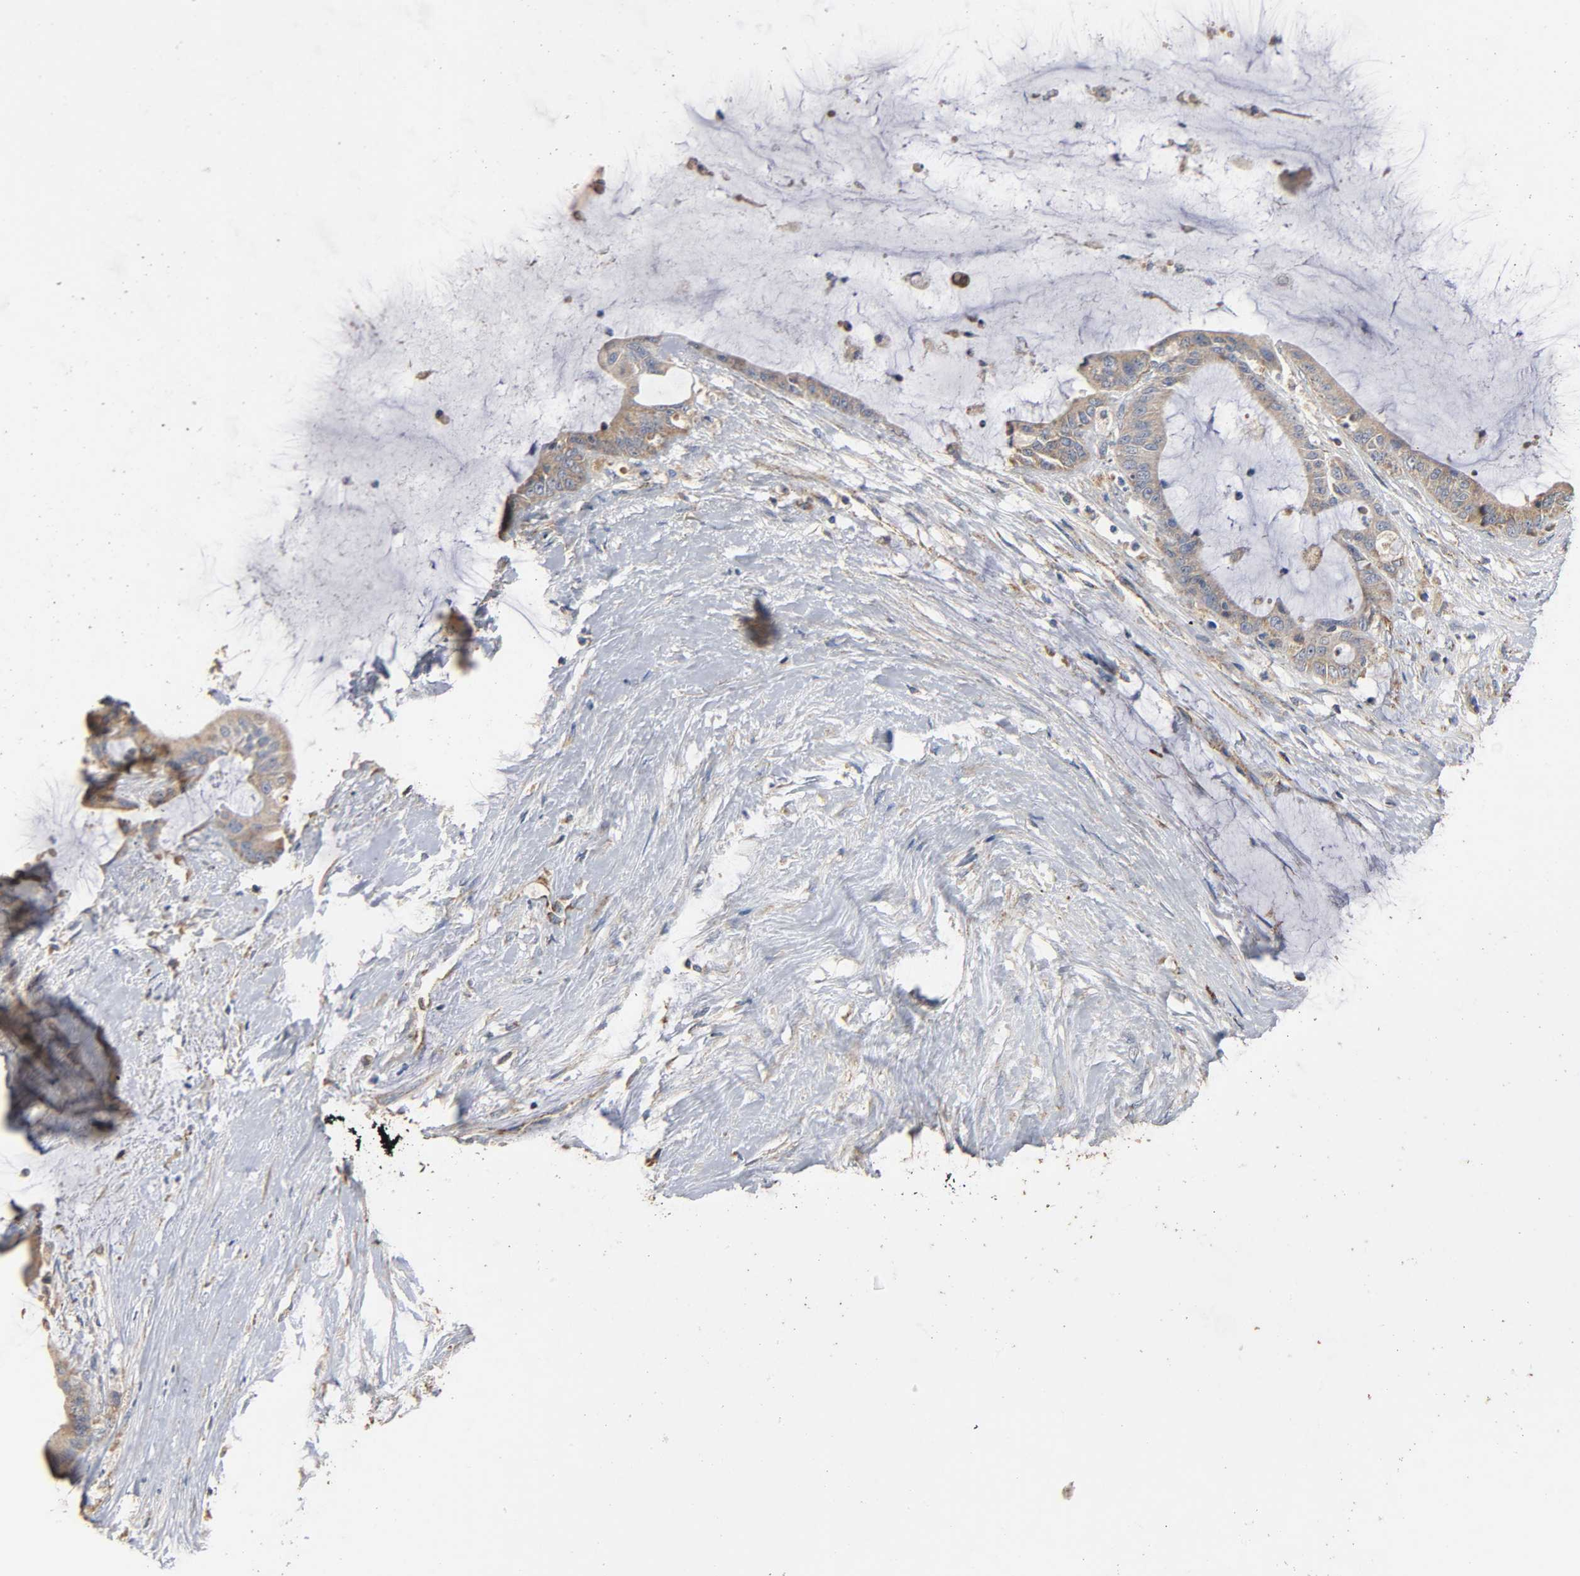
{"staining": {"intensity": "weak", "quantity": "25%-75%", "location": "cytoplasmic/membranous"}, "tissue": "liver cancer", "cell_type": "Tumor cells", "image_type": "cancer", "snomed": [{"axis": "morphology", "description": "Cholangiocarcinoma"}, {"axis": "topography", "description": "Liver"}], "caption": "A photomicrograph of human liver cholangiocarcinoma stained for a protein exhibits weak cytoplasmic/membranous brown staining in tumor cells. (brown staining indicates protein expression, while blue staining denotes nuclei).", "gene": "NDUFS3", "patient": {"sex": "female", "age": 73}}